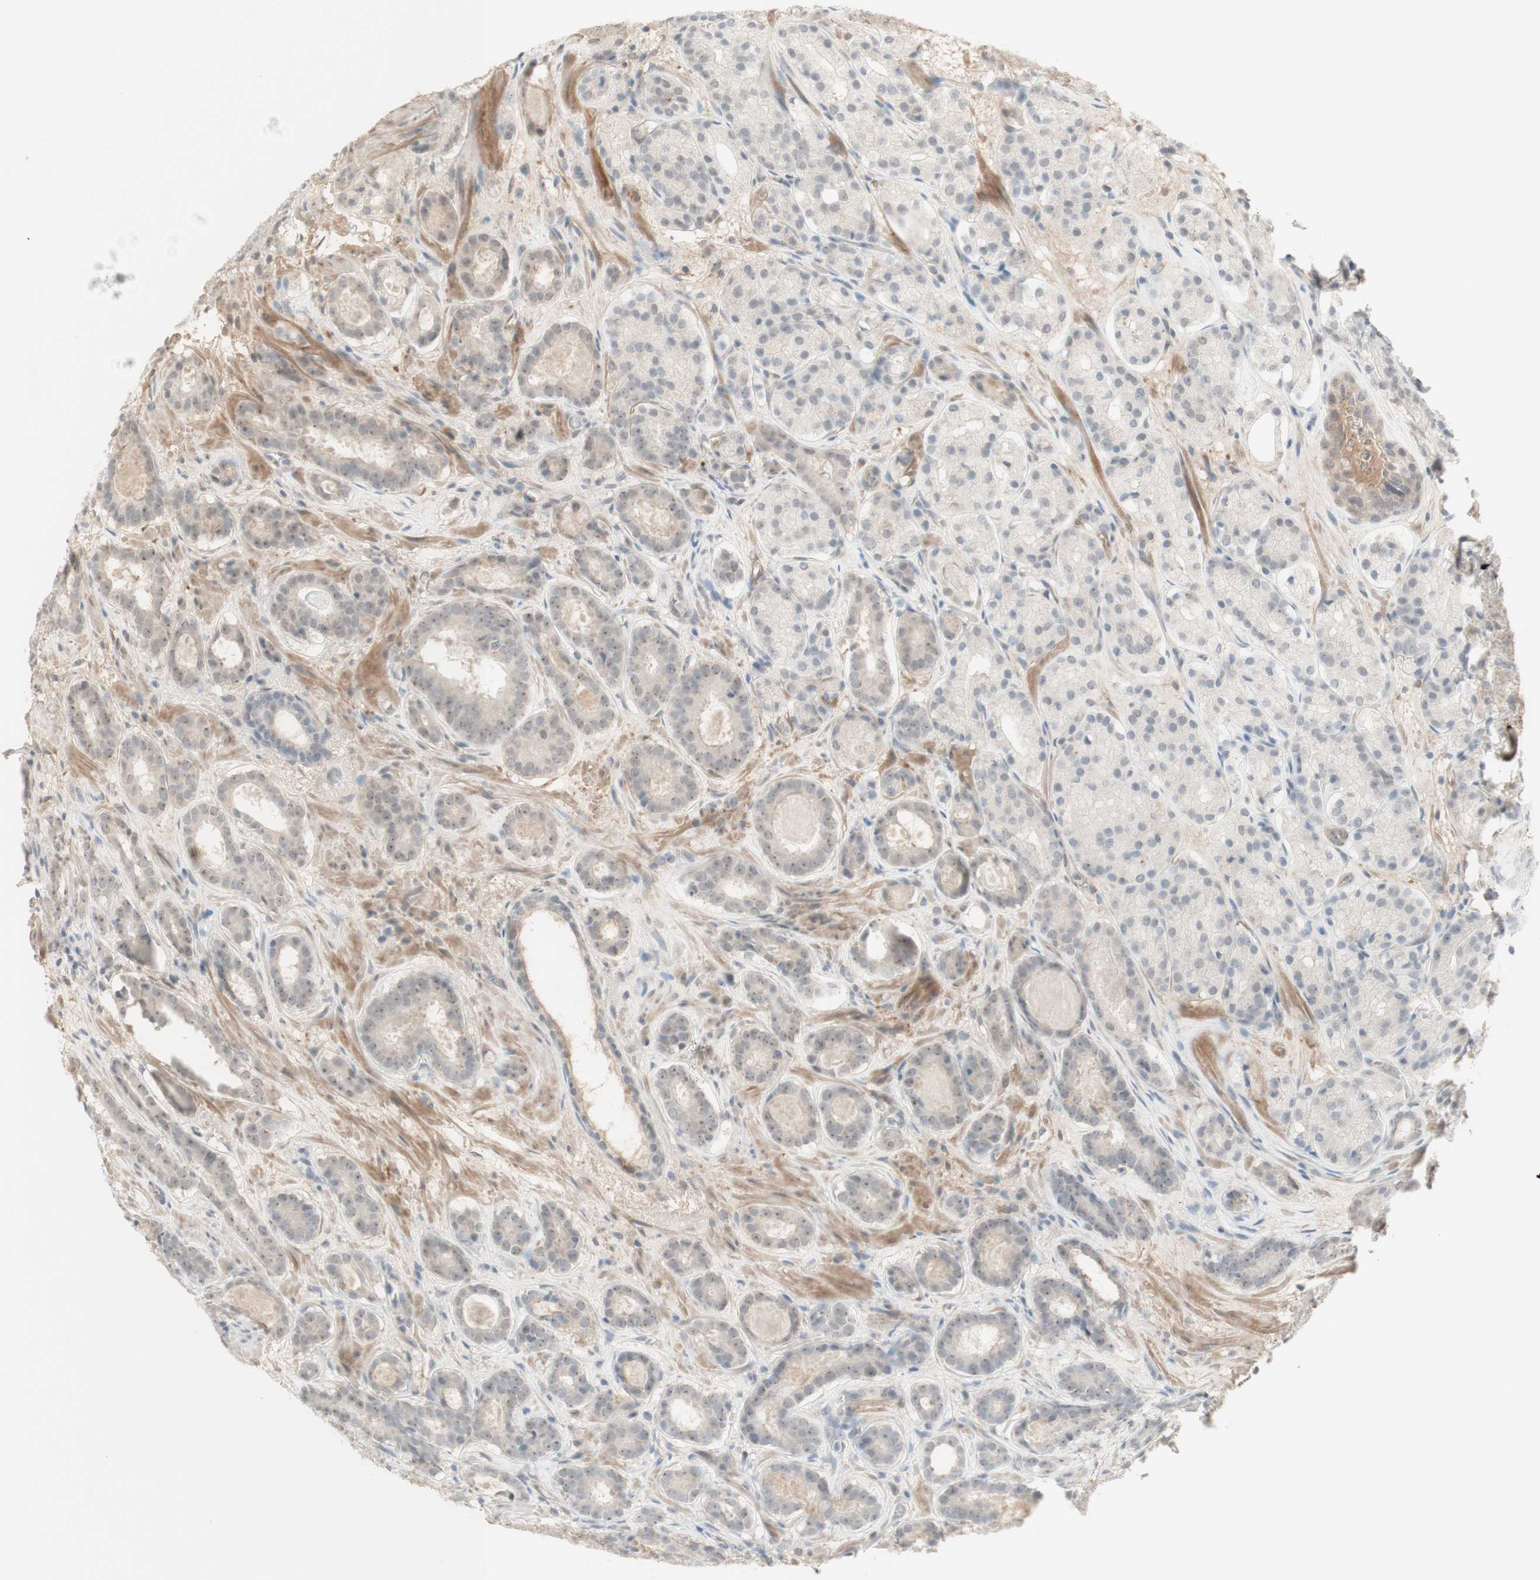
{"staining": {"intensity": "weak", "quantity": ">75%", "location": "nuclear"}, "tissue": "prostate cancer", "cell_type": "Tumor cells", "image_type": "cancer", "snomed": [{"axis": "morphology", "description": "Adenocarcinoma, Low grade"}, {"axis": "topography", "description": "Prostate"}], "caption": "A low amount of weak nuclear staining is appreciated in approximately >75% of tumor cells in low-grade adenocarcinoma (prostate) tissue.", "gene": "PLCD4", "patient": {"sex": "male", "age": 69}}